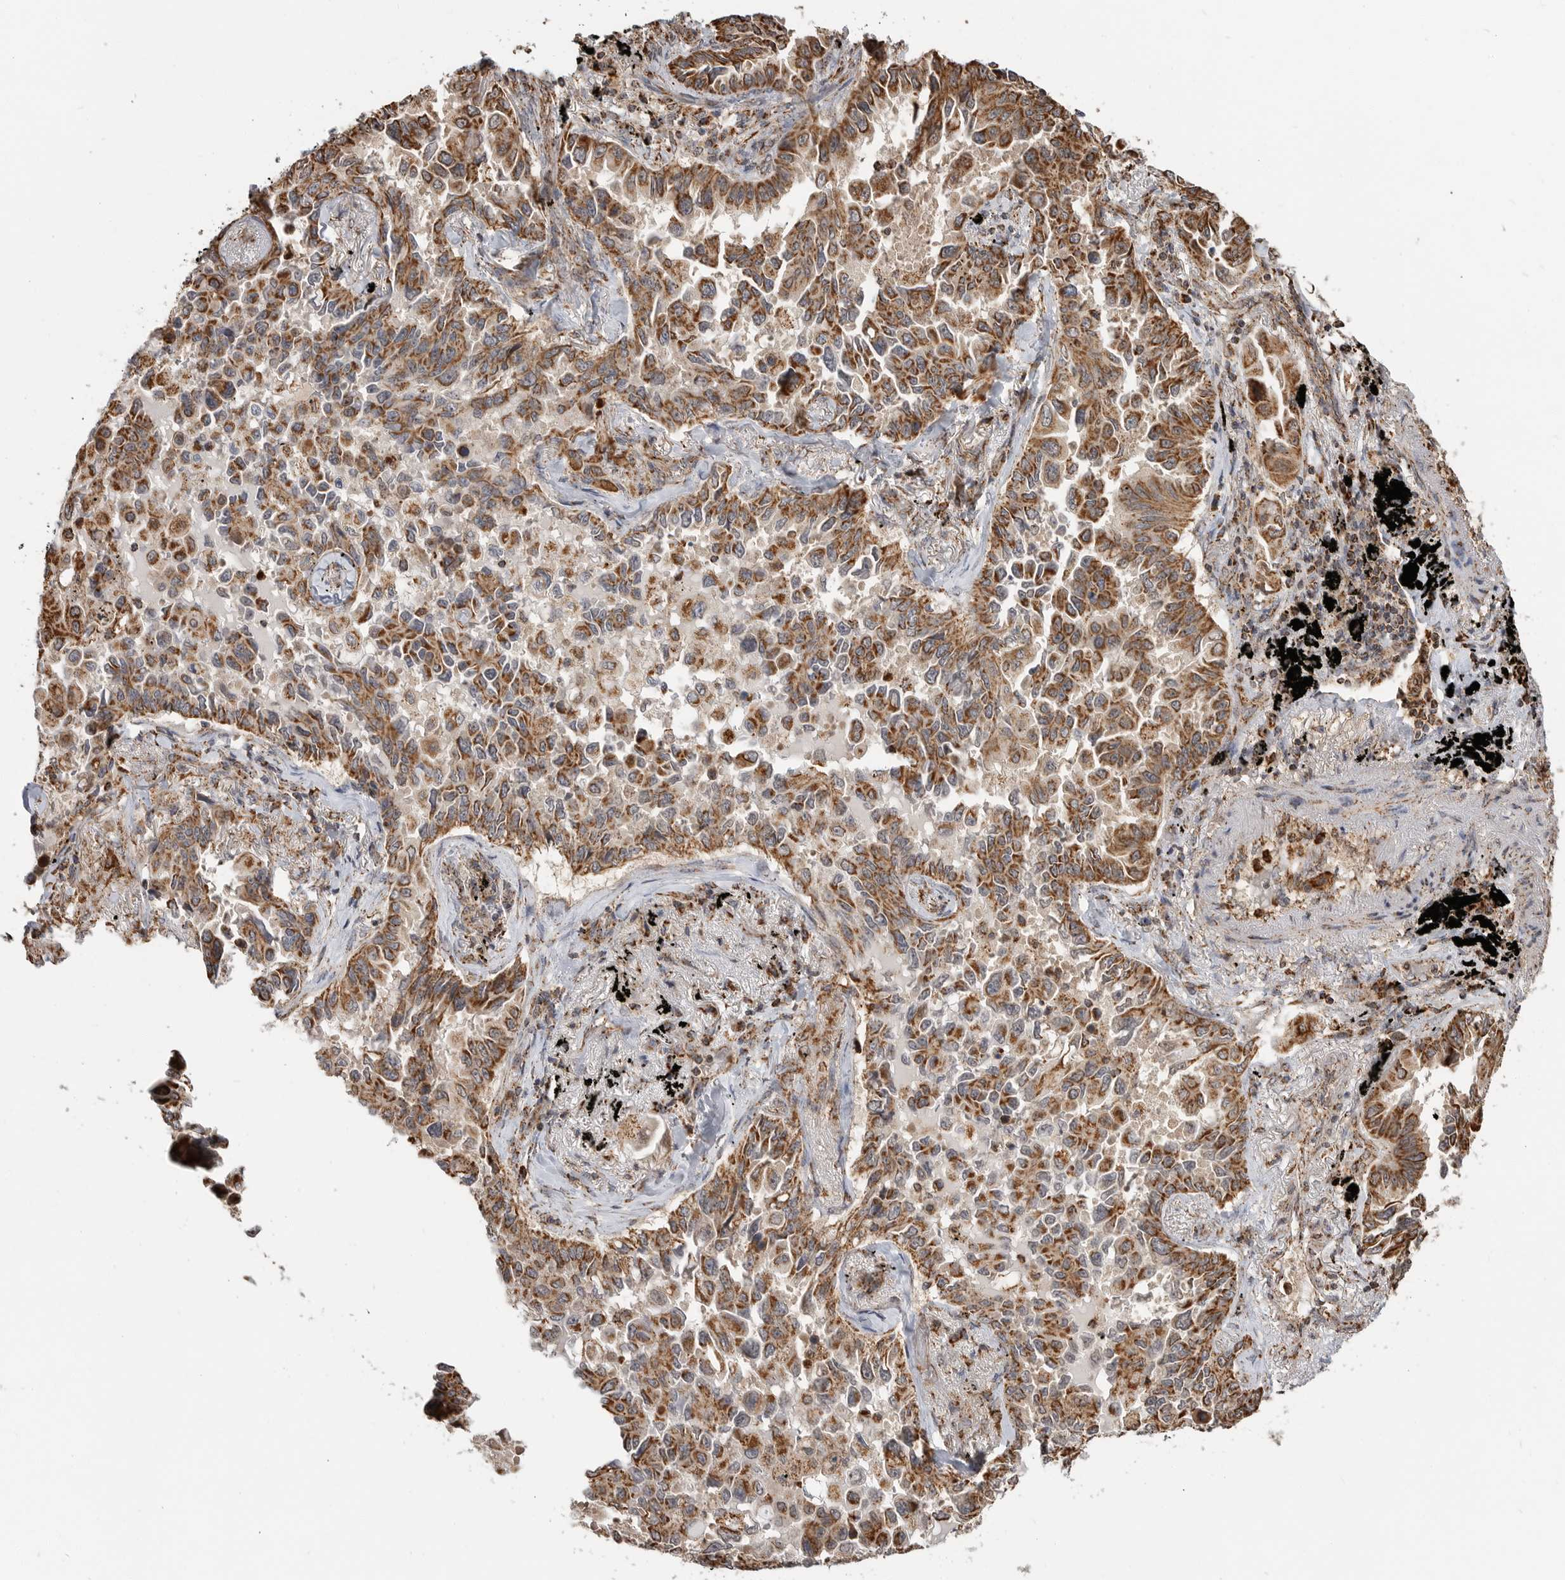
{"staining": {"intensity": "strong", "quantity": ">75%", "location": "cytoplasmic/membranous"}, "tissue": "lung cancer", "cell_type": "Tumor cells", "image_type": "cancer", "snomed": [{"axis": "morphology", "description": "Adenocarcinoma, NOS"}, {"axis": "topography", "description": "Lung"}], "caption": "Protein staining of lung cancer (adenocarcinoma) tissue reveals strong cytoplasmic/membranous expression in approximately >75% of tumor cells.", "gene": "GCNT2", "patient": {"sex": "female", "age": 67}}